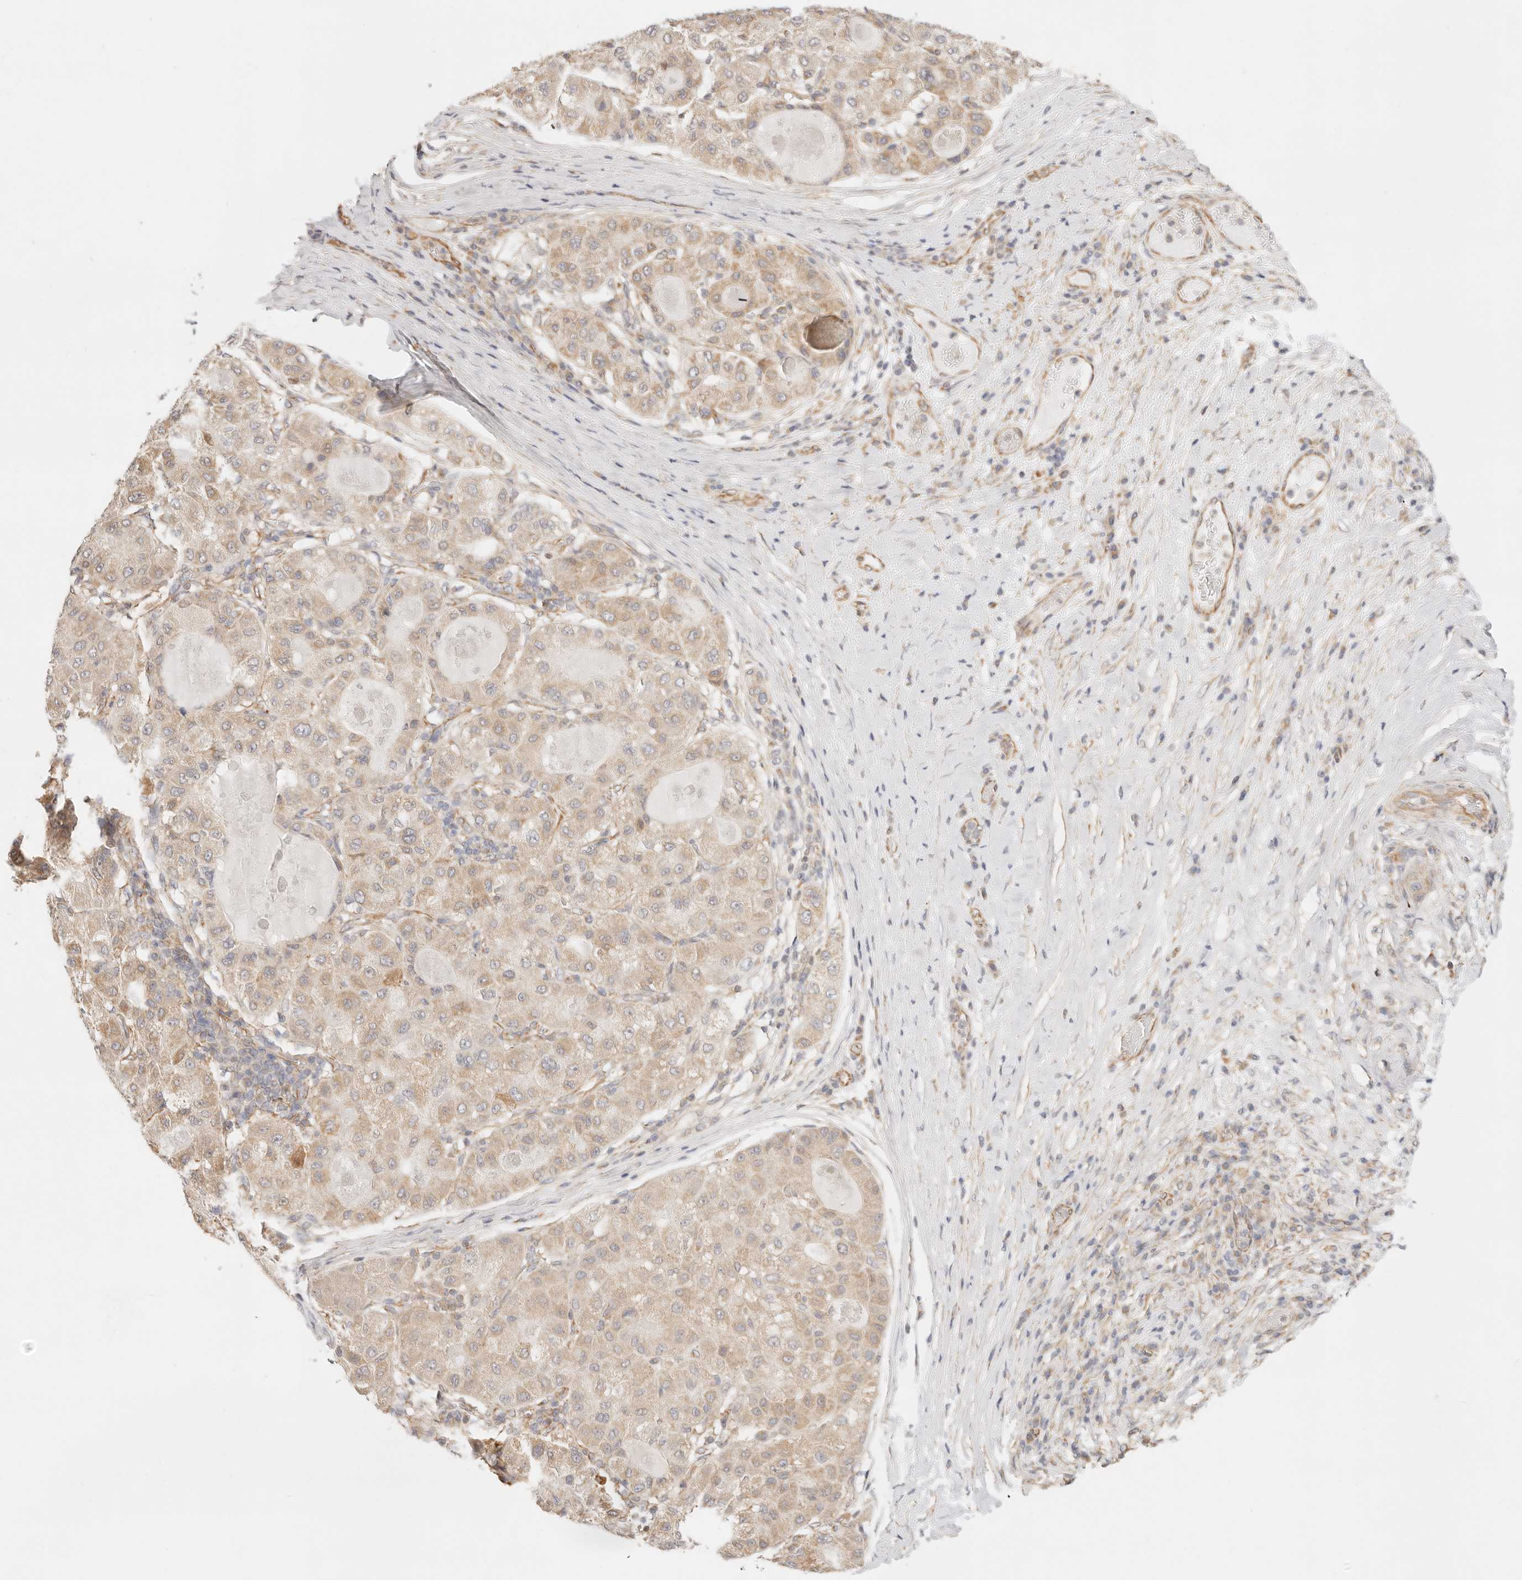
{"staining": {"intensity": "moderate", "quantity": ">75%", "location": "cytoplasmic/membranous"}, "tissue": "liver cancer", "cell_type": "Tumor cells", "image_type": "cancer", "snomed": [{"axis": "morphology", "description": "Carcinoma, Hepatocellular, NOS"}, {"axis": "topography", "description": "Liver"}], "caption": "High-magnification brightfield microscopy of hepatocellular carcinoma (liver) stained with DAB (3,3'-diaminobenzidine) (brown) and counterstained with hematoxylin (blue). tumor cells exhibit moderate cytoplasmic/membranous expression is present in about>75% of cells.", "gene": "ZC3H11A", "patient": {"sex": "male", "age": 80}}